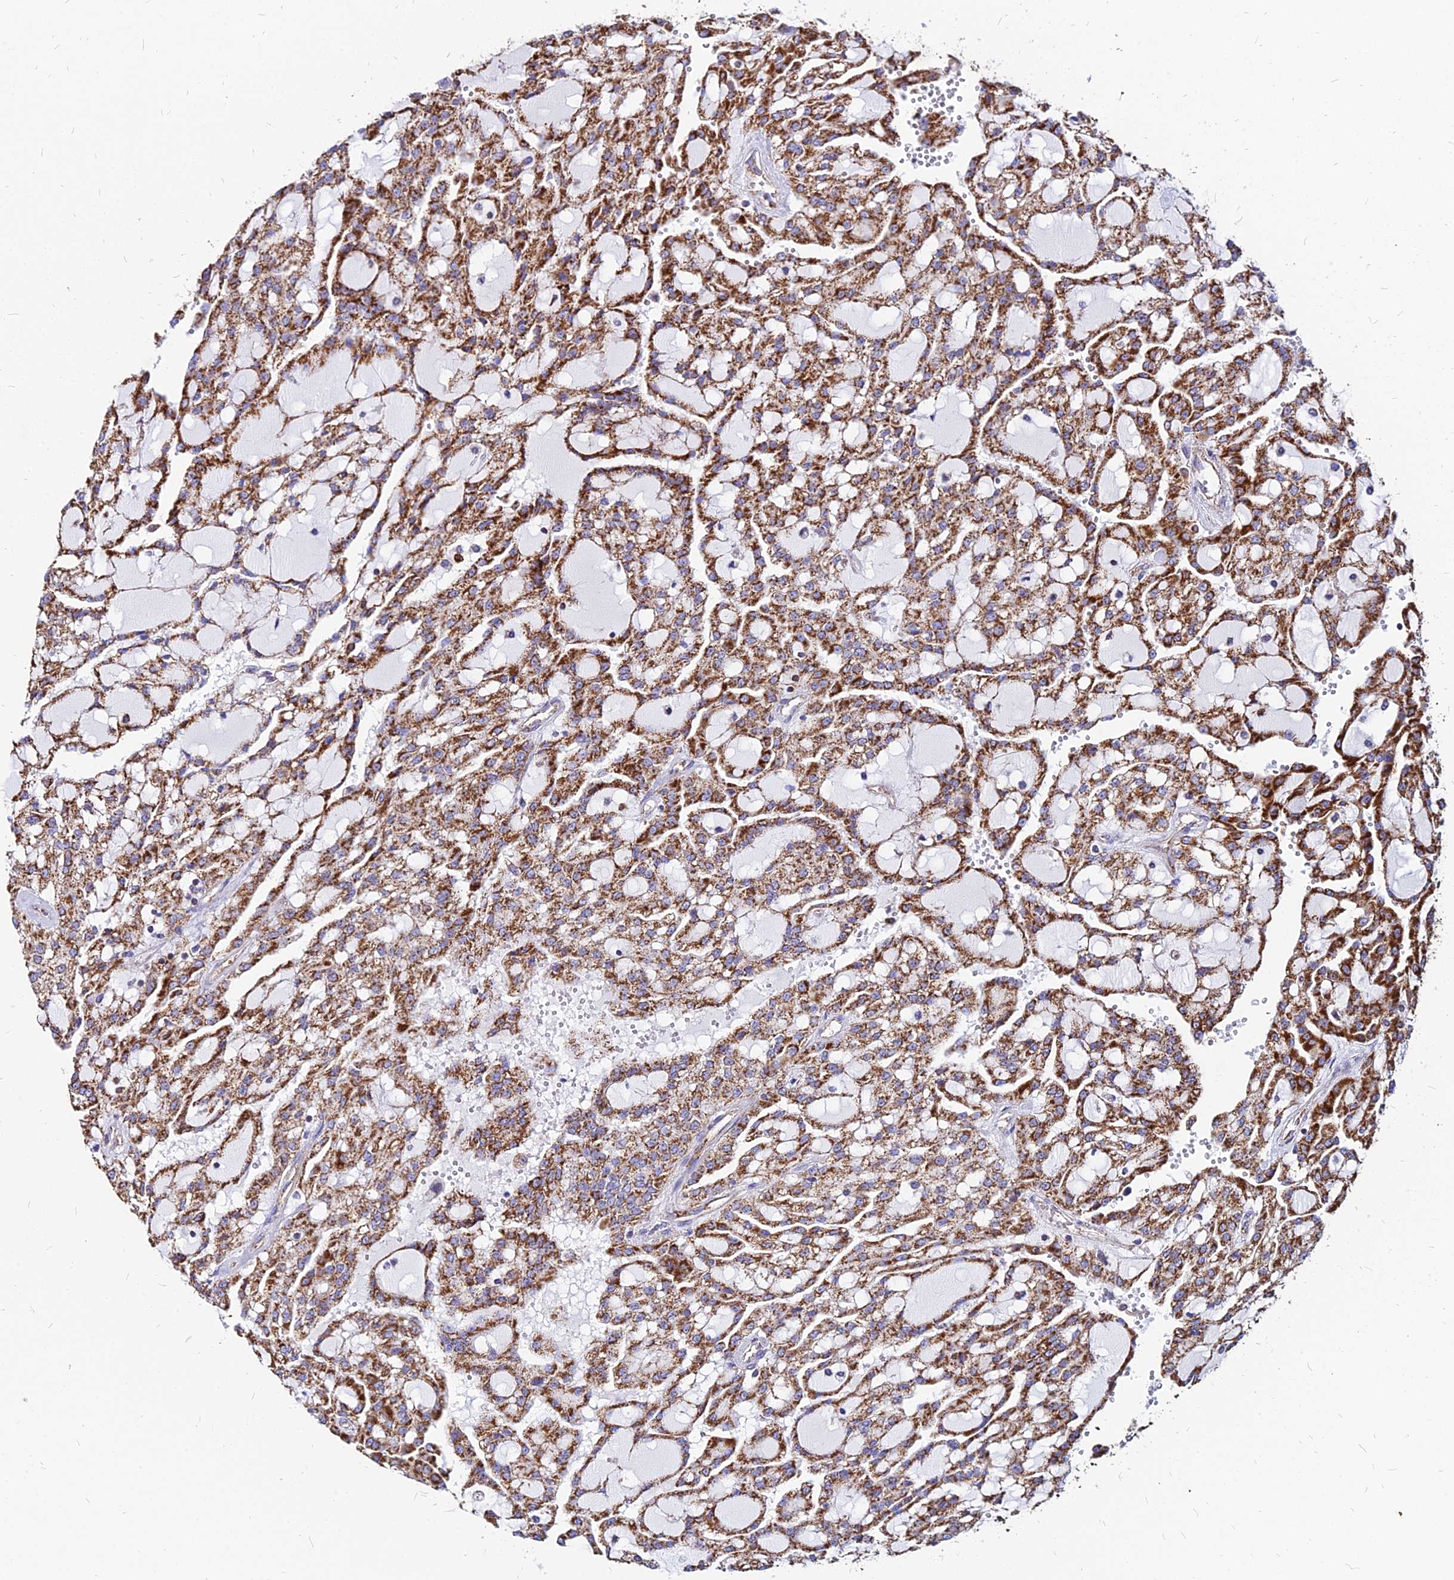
{"staining": {"intensity": "strong", "quantity": ">75%", "location": "cytoplasmic/membranous"}, "tissue": "renal cancer", "cell_type": "Tumor cells", "image_type": "cancer", "snomed": [{"axis": "morphology", "description": "Adenocarcinoma, NOS"}, {"axis": "topography", "description": "Kidney"}], "caption": "Human renal adenocarcinoma stained for a protein (brown) shows strong cytoplasmic/membranous positive expression in approximately >75% of tumor cells.", "gene": "DLD", "patient": {"sex": "male", "age": 63}}